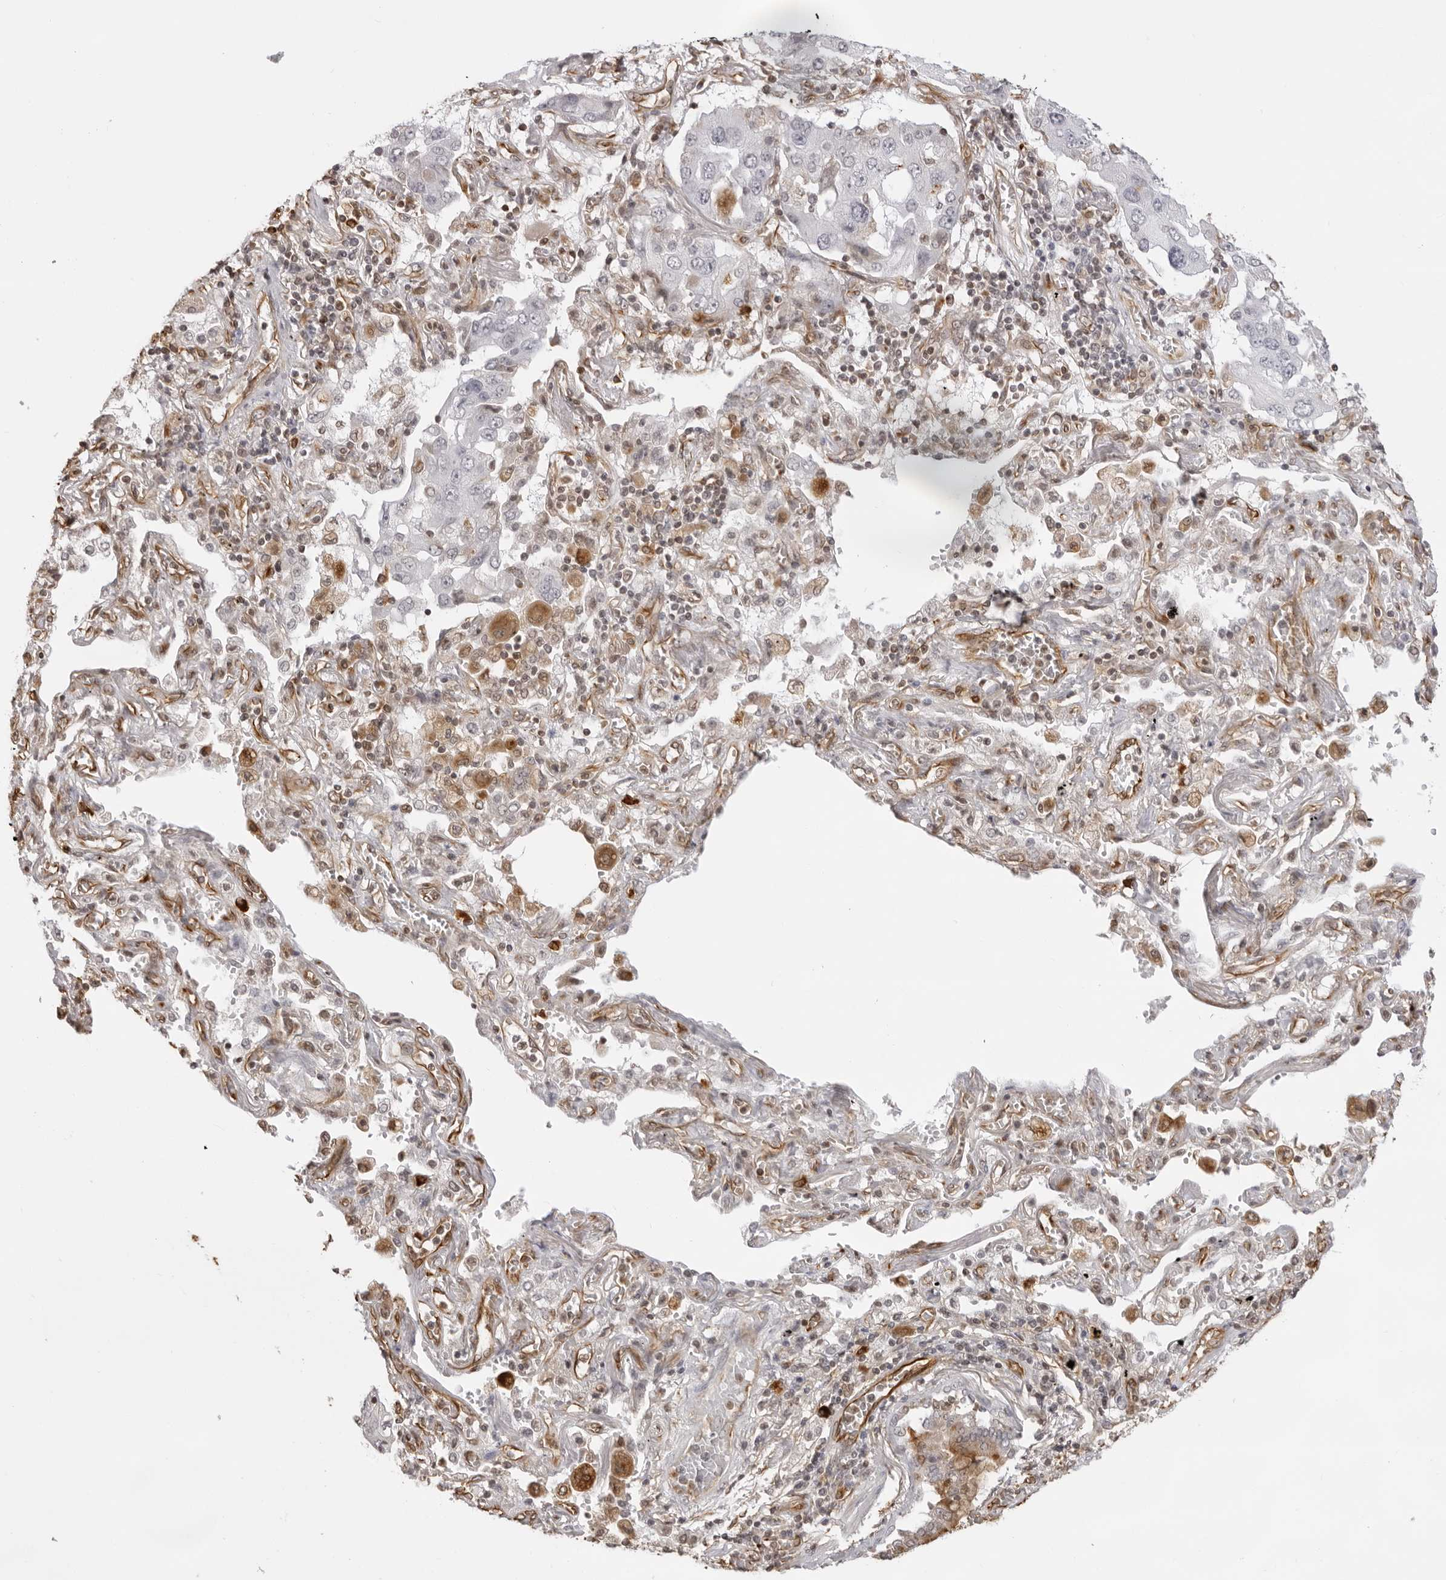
{"staining": {"intensity": "negative", "quantity": "none", "location": "none"}, "tissue": "lung cancer", "cell_type": "Tumor cells", "image_type": "cancer", "snomed": [{"axis": "morphology", "description": "Adenocarcinoma, NOS"}, {"axis": "topography", "description": "Lung"}], "caption": "Tumor cells are negative for brown protein staining in lung cancer.", "gene": "DYNLT5", "patient": {"sex": "female", "age": 65}}